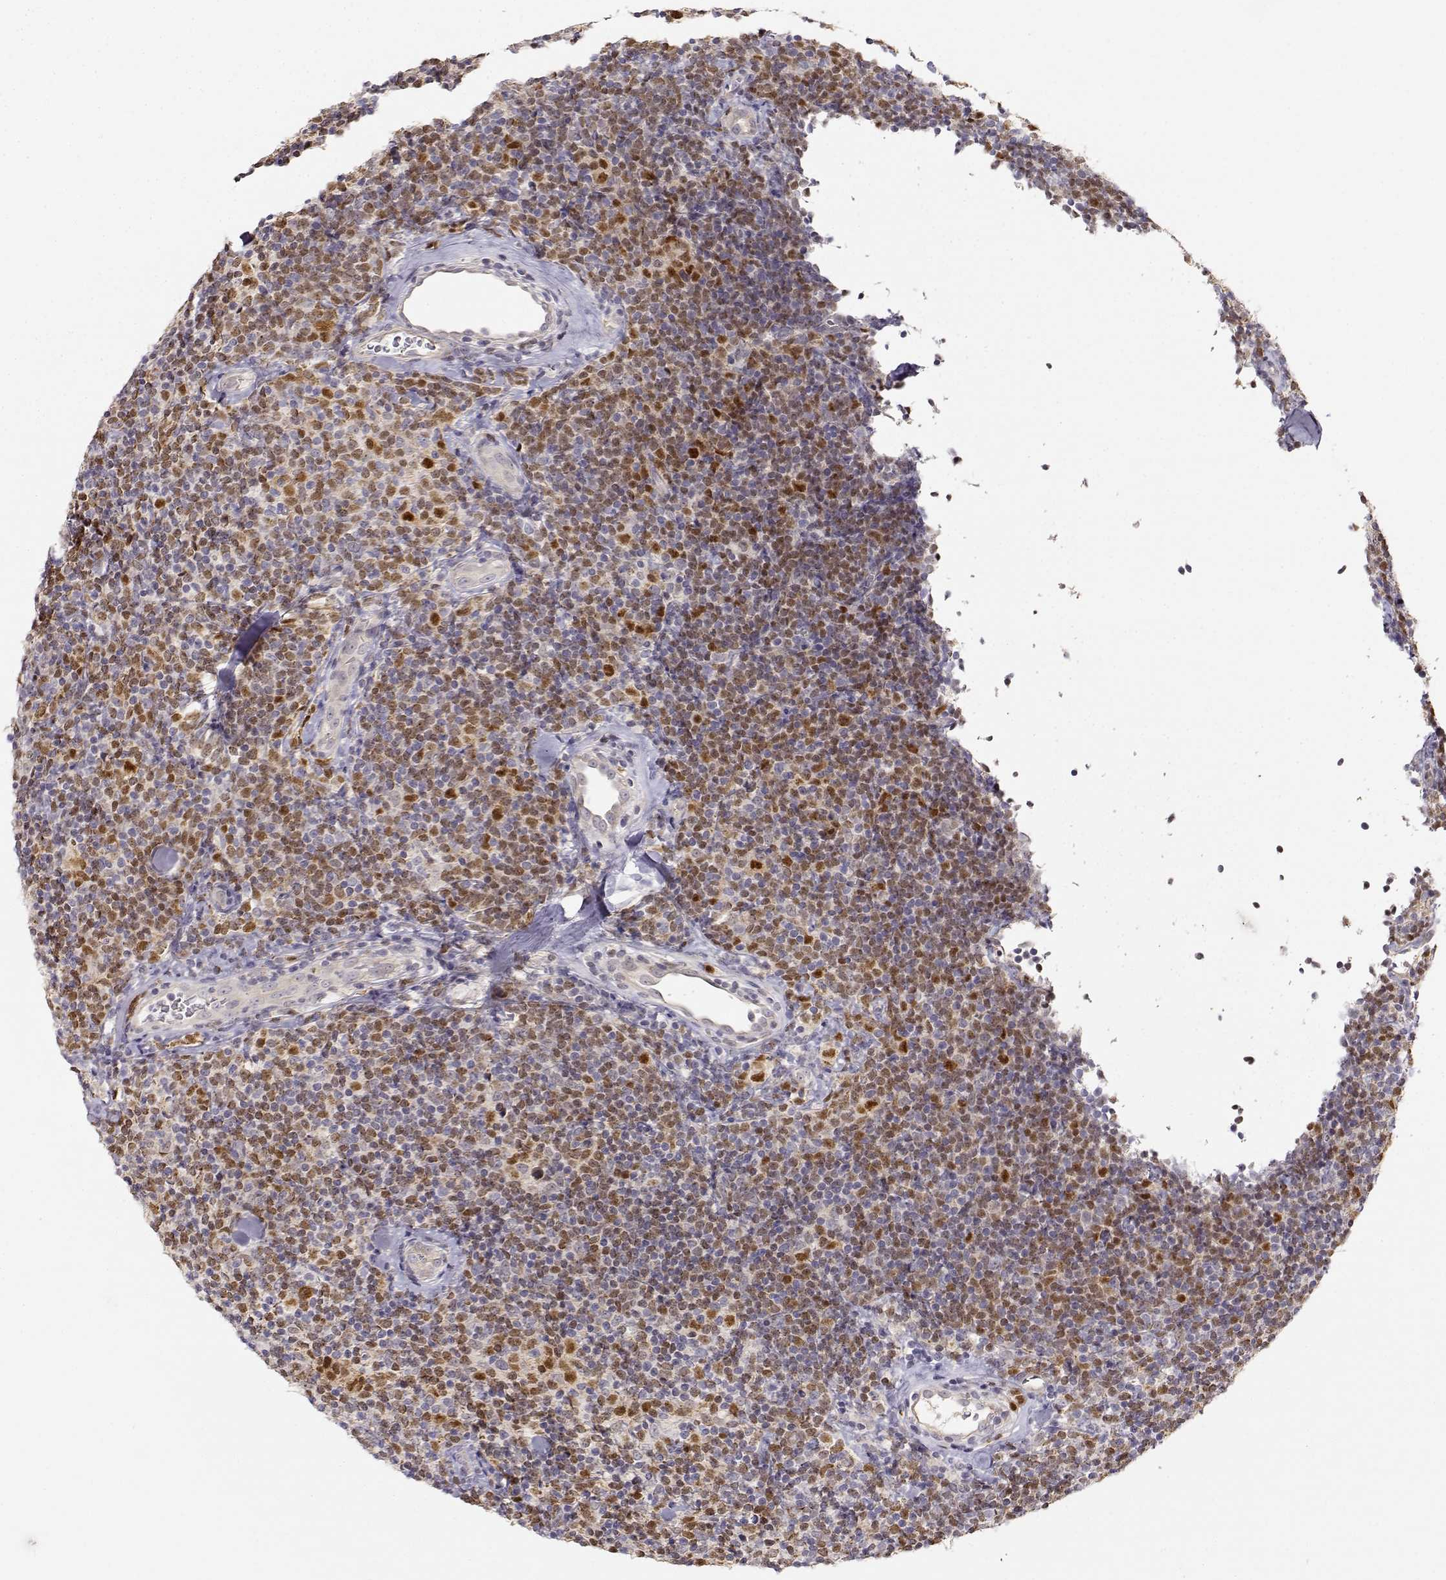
{"staining": {"intensity": "moderate", "quantity": "25%-75%", "location": "nuclear"}, "tissue": "lymphoma", "cell_type": "Tumor cells", "image_type": "cancer", "snomed": [{"axis": "morphology", "description": "Malignant lymphoma, non-Hodgkin's type, Low grade"}, {"axis": "topography", "description": "Lymph node"}], "caption": "Immunohistochemical staining of human lymphoma displays medium levels of moderate nuclear protein expression in about 25%-75% of tumor cells. (Stains: DAB (3,3'-diaminobenzidine) in brown, nuclei in blue, Microscopy: brightfield microscopy at high magnification).", "gene": "EAF2", "patient": {"sex": "female", "age": 56}}